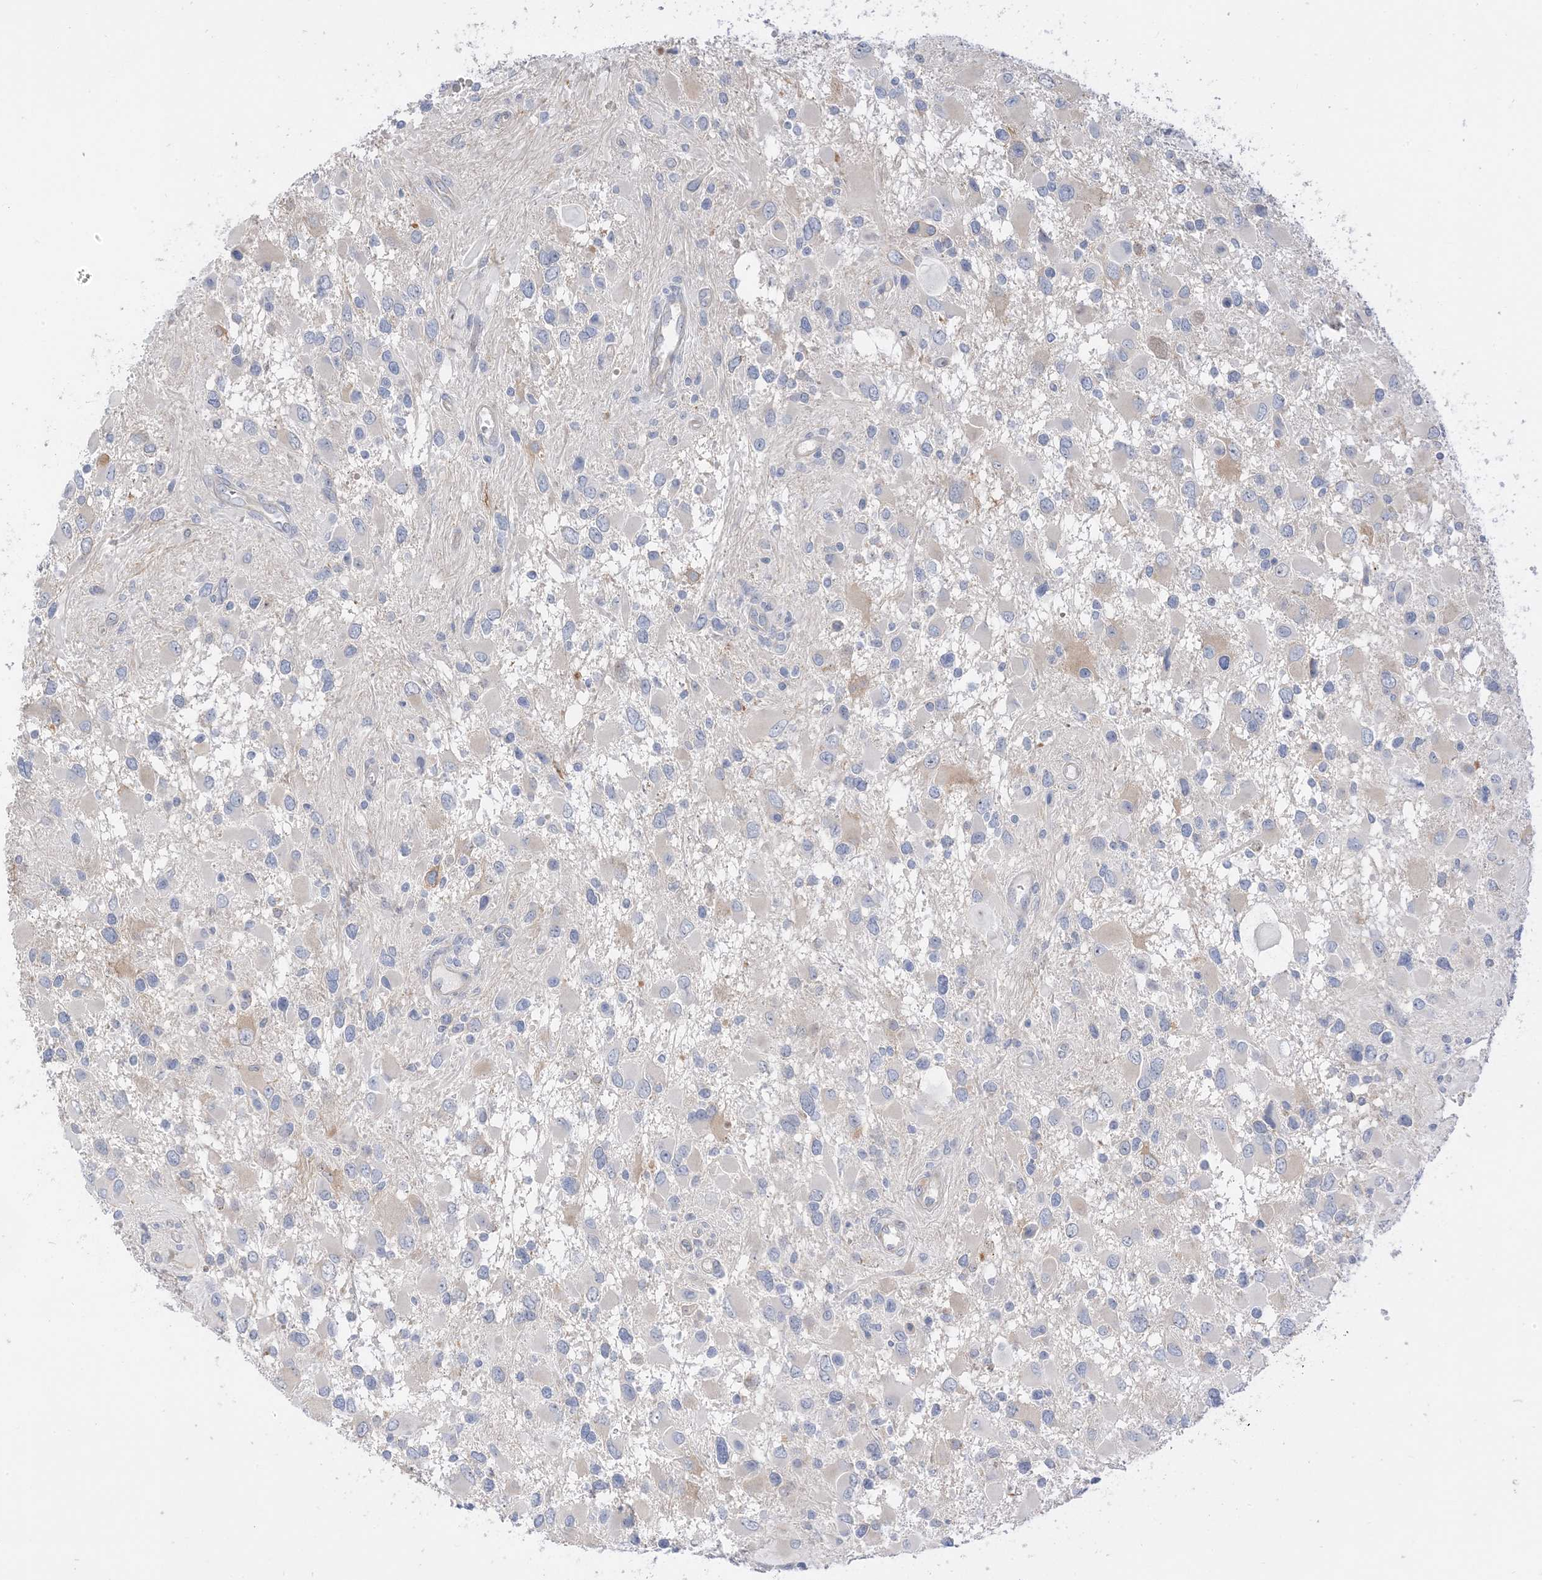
{"staining": {"intensity": "negative", "quantity": "none", "location": "none"}, "tissue": "glioma", "cell_type": "Tumor cells", "image_type": "cancer", "snomed": [{"axis": "morphology", "description": "Glioma, malignant, High grade"}, {"axis": "topography", "description": "Brain"}], "caption": "Tumor cells are negative for brown protein staining in glioma.", "gene": "IL36B", "patient": {"sex": "male", "age": 53}}